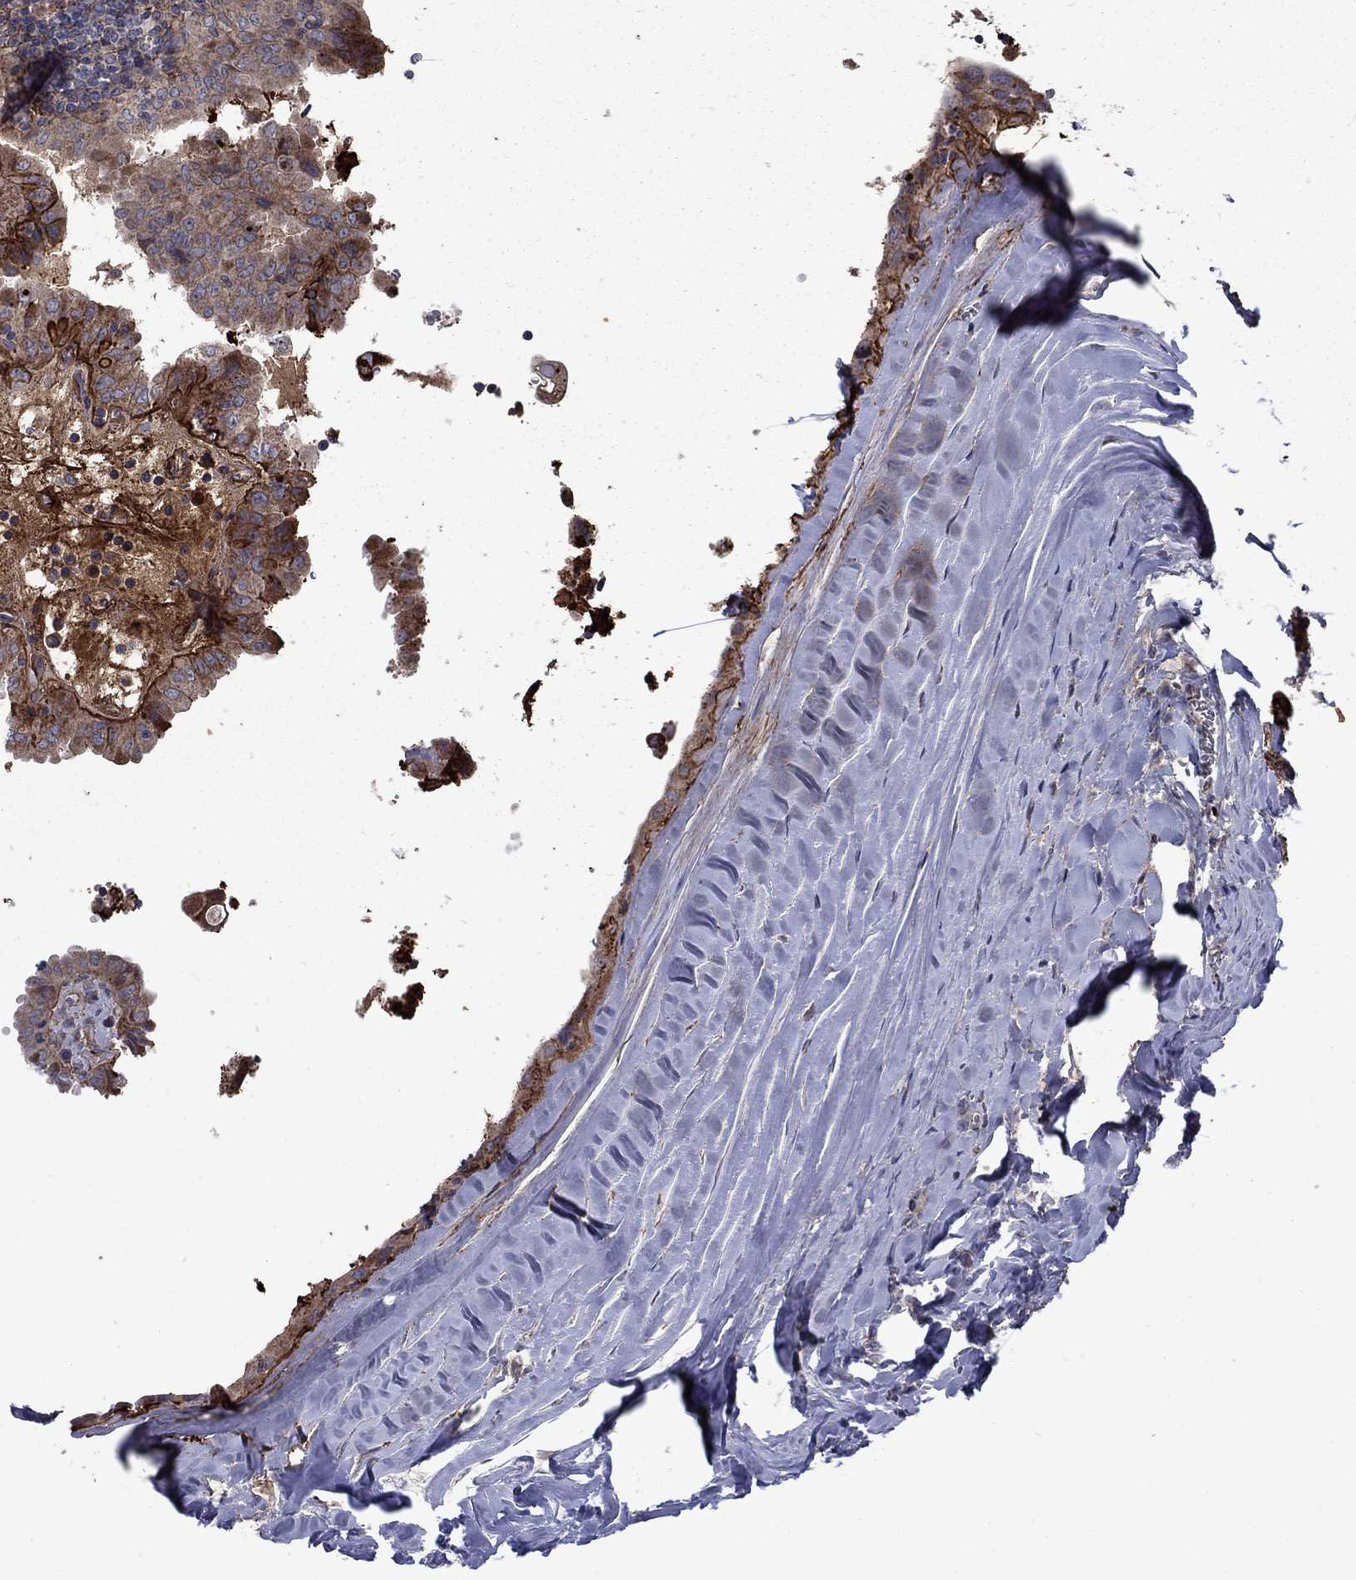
{"staining": {"intensity": "moderate", "quantity": "25%-75%", "location": "cytoplasmic/membranous"}, "tissue": "thyroid cancer", "cell_type": "Tumor cells", "image_type": "cancer", "snomed": [{"axis": "morphology", "description": "Papillary adenocarcinoma, NOS"}, {"axis": "topography", "description": "Thyroid gland"}], "caption": "A micrograph of human papillary adenocarcinoma (thyroid) stained for a protein exhibits moderate cytoplasmic/membranous brown staining in tumor cells. The protein is stained brown, and the nuclei are stained in blue (DAB IHC with brightfield microscopy, high magnification).", "gene": "DOP1B", "patient": {"sex": "female", "age": 37}}